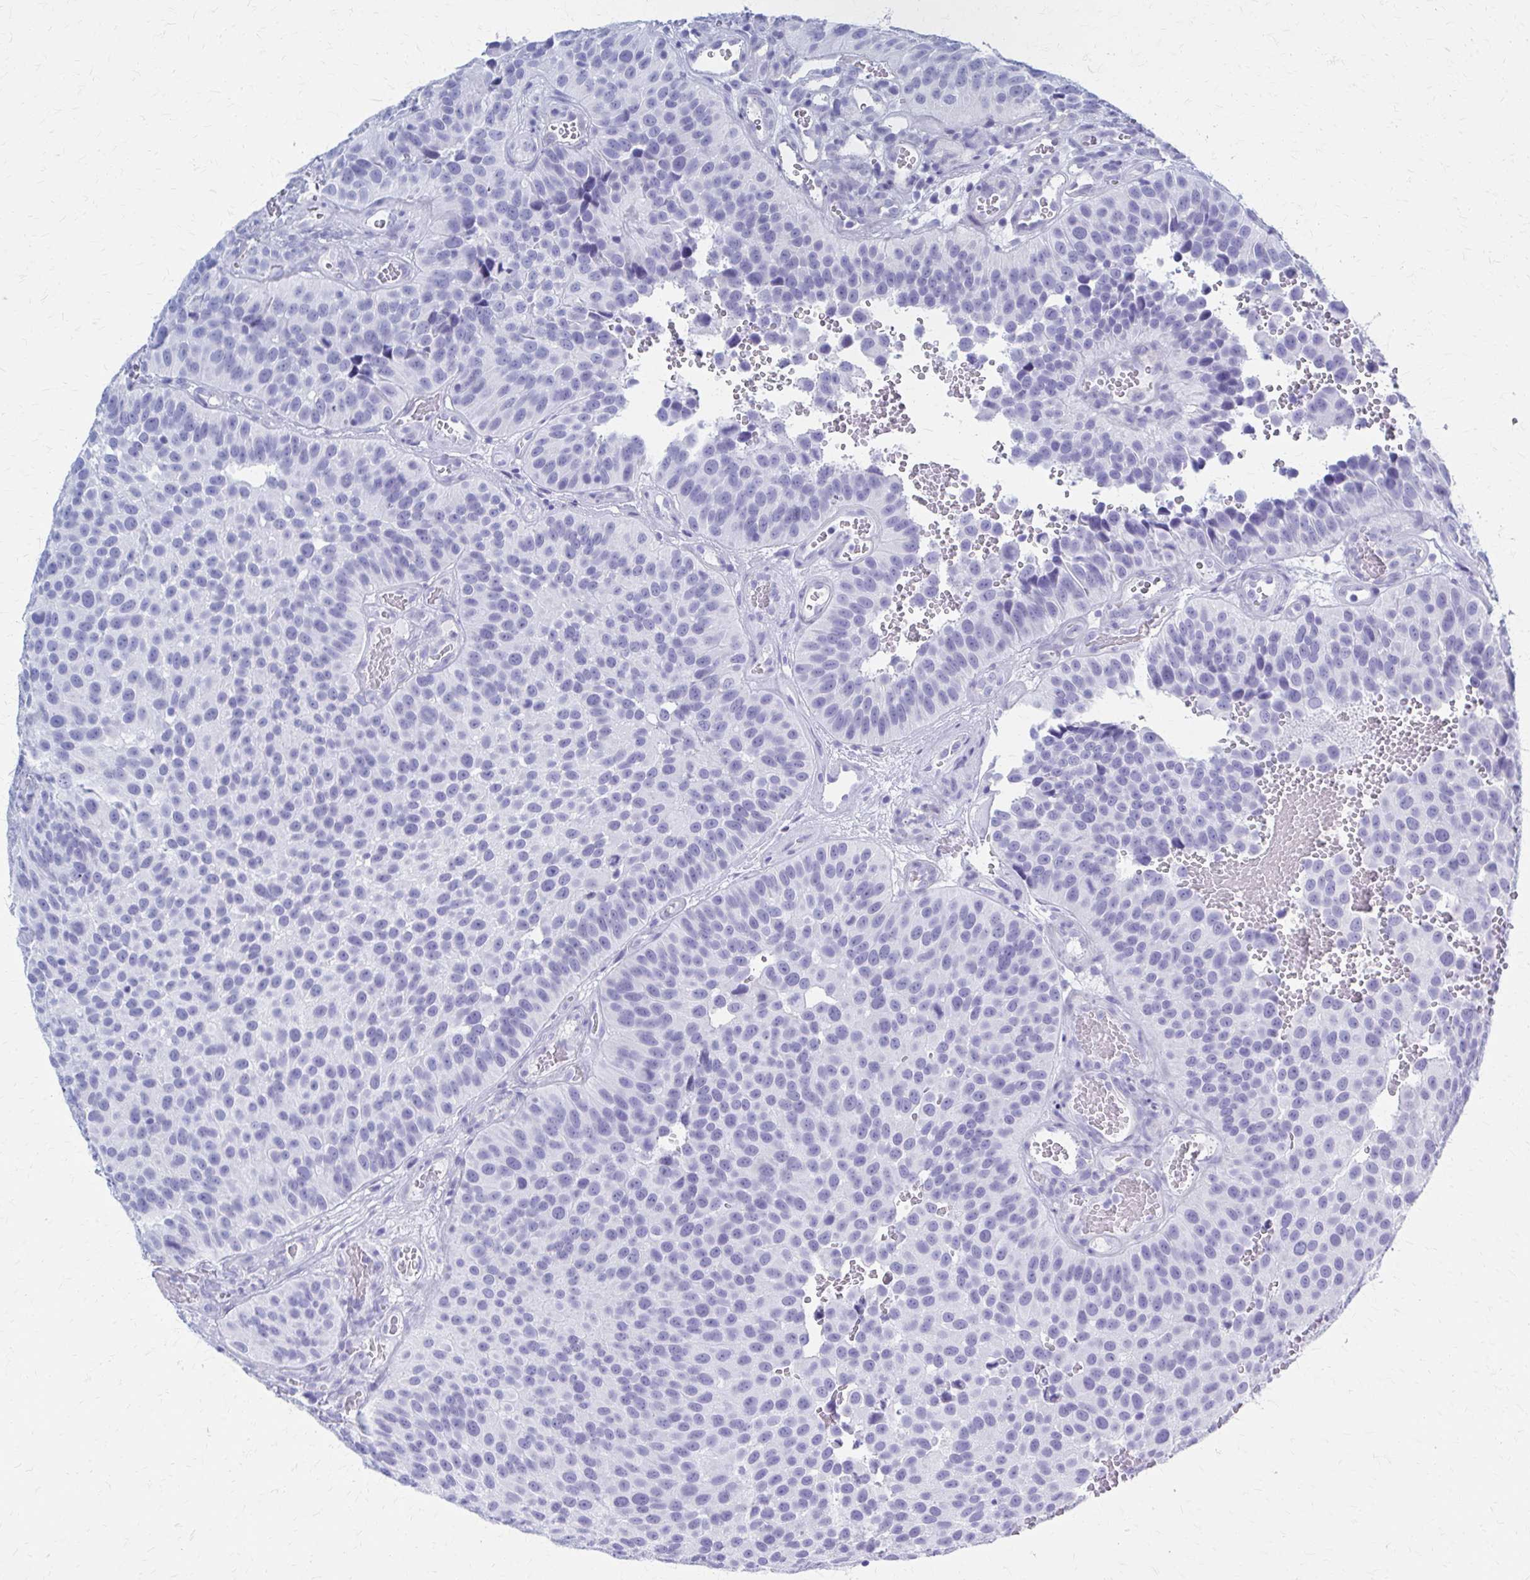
{"staining": {"intensity": "negative", "quantity": "none", "location": "none"}, "tissue": "urothelial cancer", "cell_type": "Tumor cells", "image_type": "cancer", "snomed": [{"axis": "morphology", "description": "Urothelial carcinoma, Low grade"}, {"axis": "topography", "description": "Urinary bladder"}], "caption": "Tumor cells show no significant protein expression in urothelial carcinoma (low-grade). (Brightfield microscopy of DAB immunohistochemistry at high magnification).", "gene": "CELF5", "patient": {"sex": "male", "age": 76}}